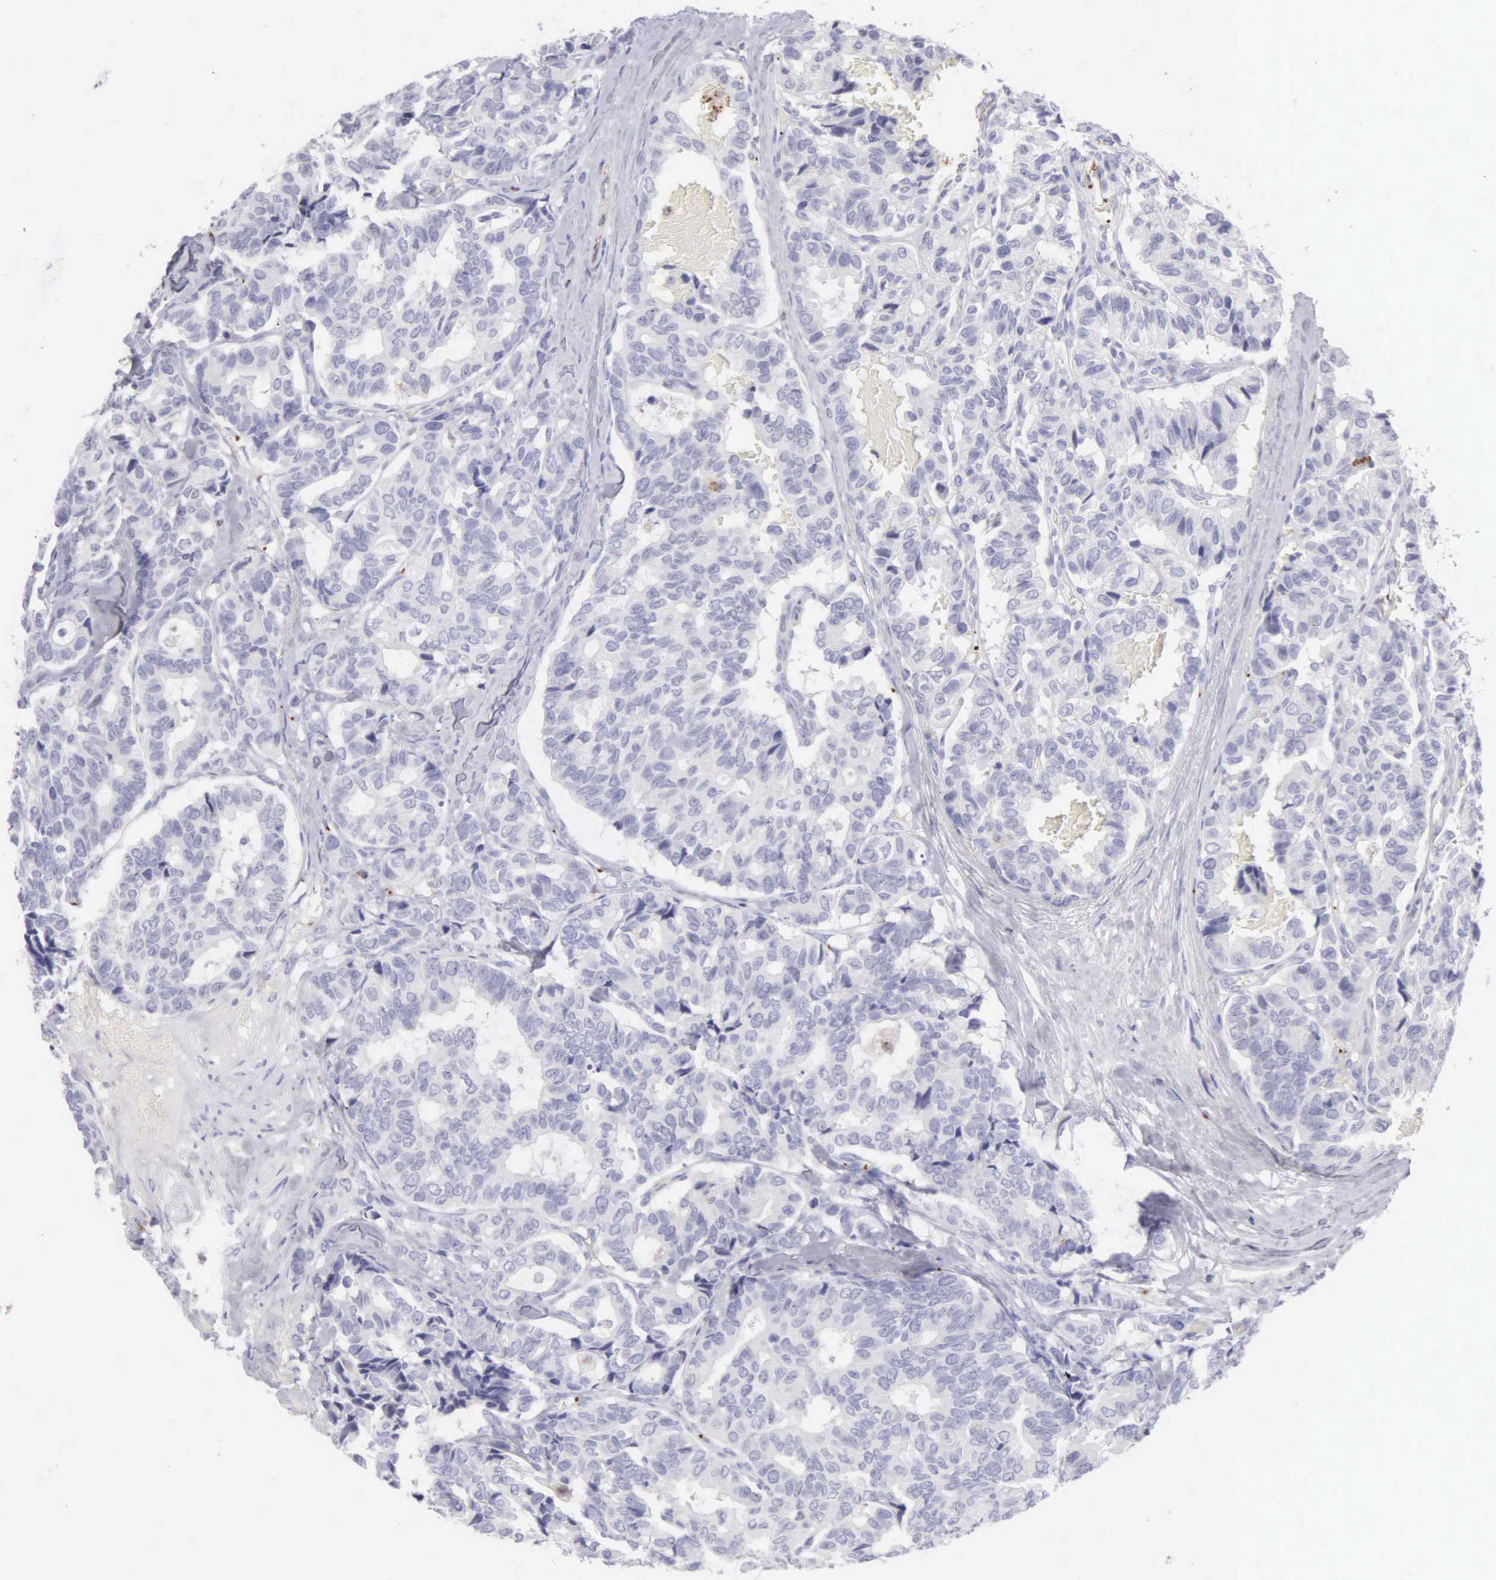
{"staining": {"intensity": "negative", "quantity": "none", "location": "none"}, "tissue": "breast cancer", "cell_type": "Tumor cells", "image_type": "cancer", "snomed": [{"axis": "morphology", "description": "Duct carcinoma"}, {"axis": "topography", "description": "Breast"}], "caption": "Infiltrating ductal carcinoma (breast) stained for a protein using immunohistochemistry (IHC) displays no expression tumor cells.", "gene": "SRGN", "patient": {"sex": "female", "age": 69}}